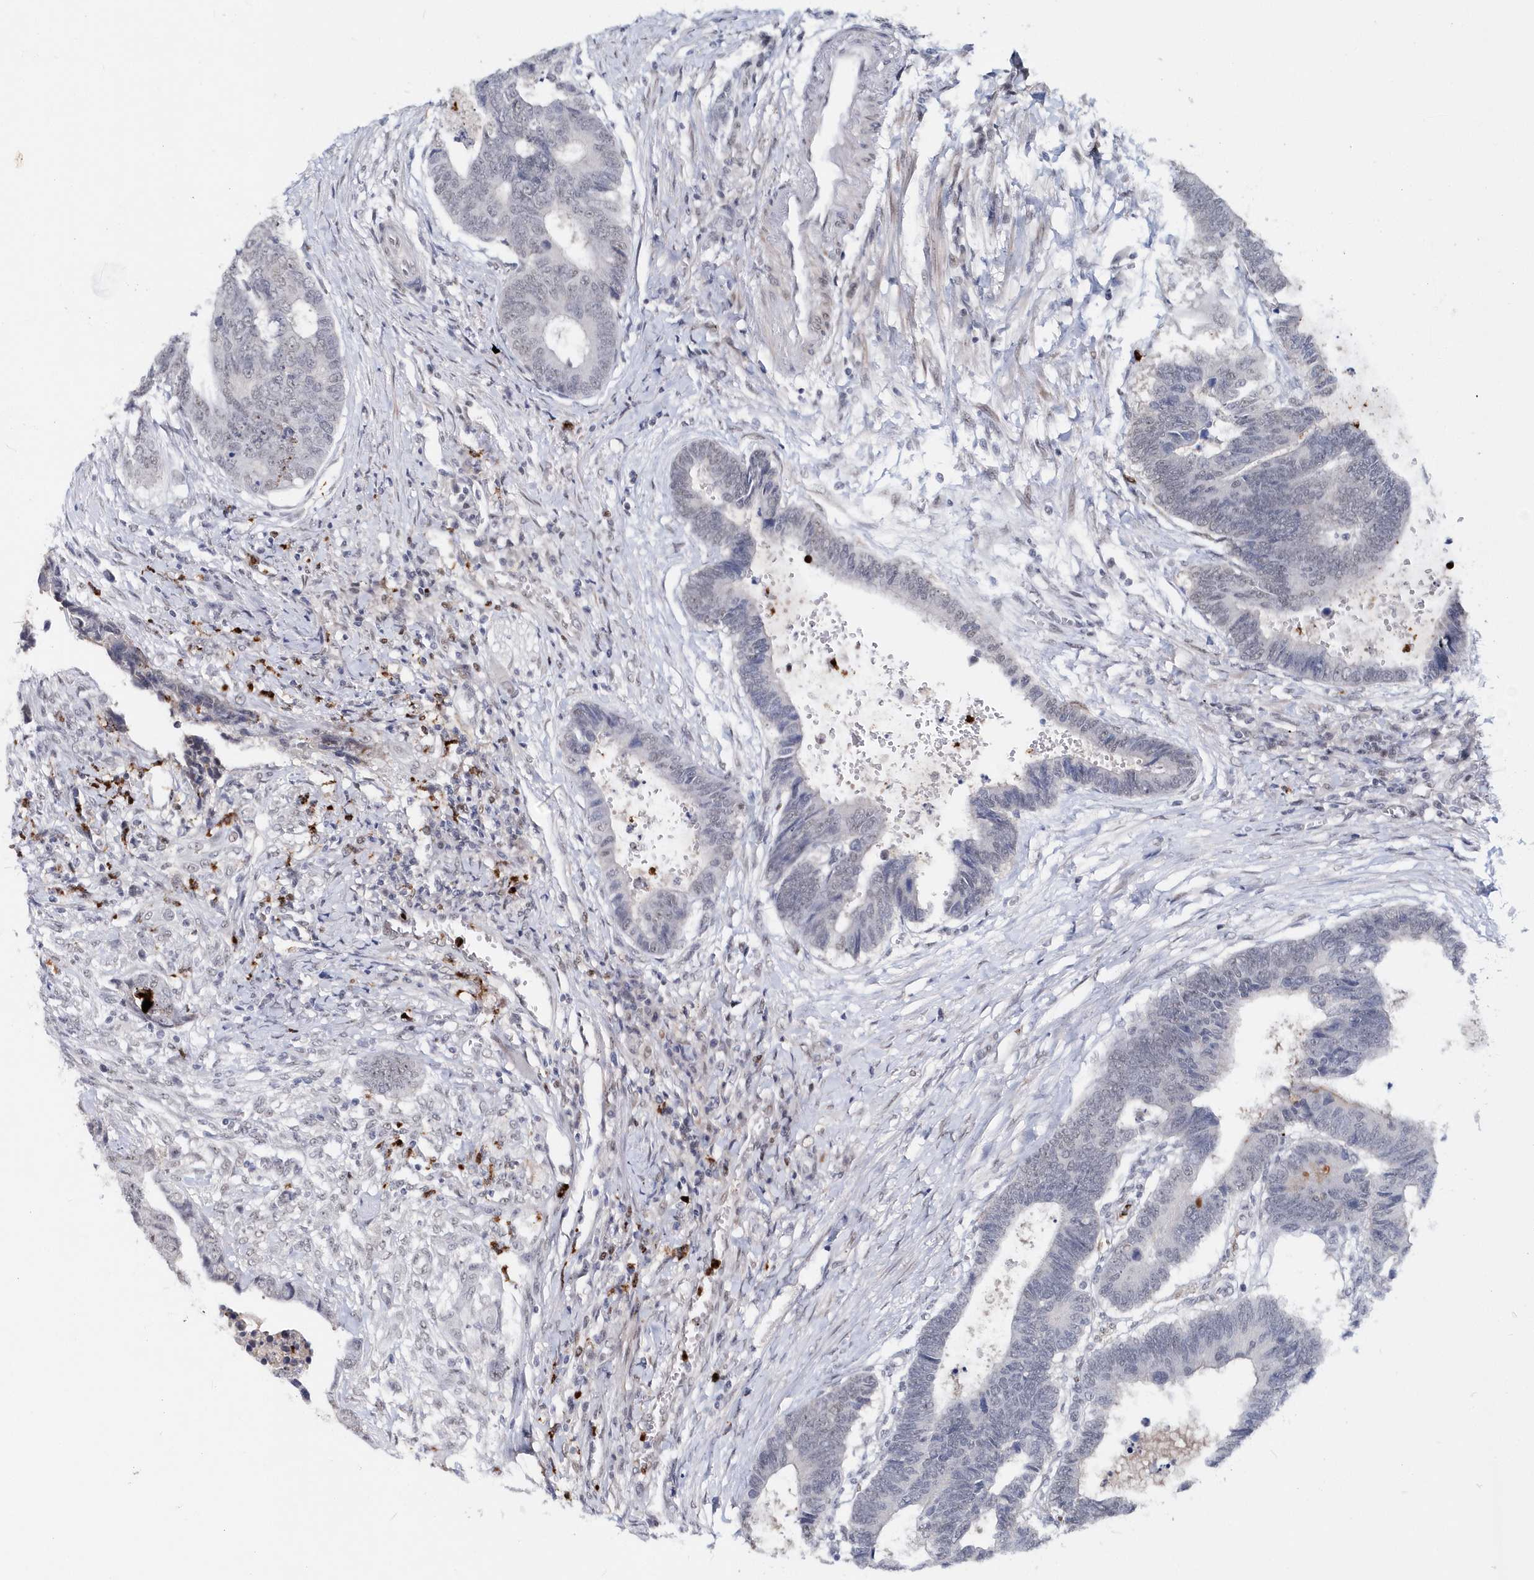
{"staining": {"intensity": "negative", "quantity": "none", "location": "none"}, "tissue": "colorectal cancer", "cell_type": "Tumor cells", "image_type": "cancer", "snomed": [{"axis": "morphology", "description": "Adenocarcinoma, NOS"}, {"axis": "topography", "description": "Rectum"}], "caption": "Tumor cells show no significant positivity in colorectal cancer.", "gene": "ASCL4", "patient": {"sex": "male", "age": 84}}